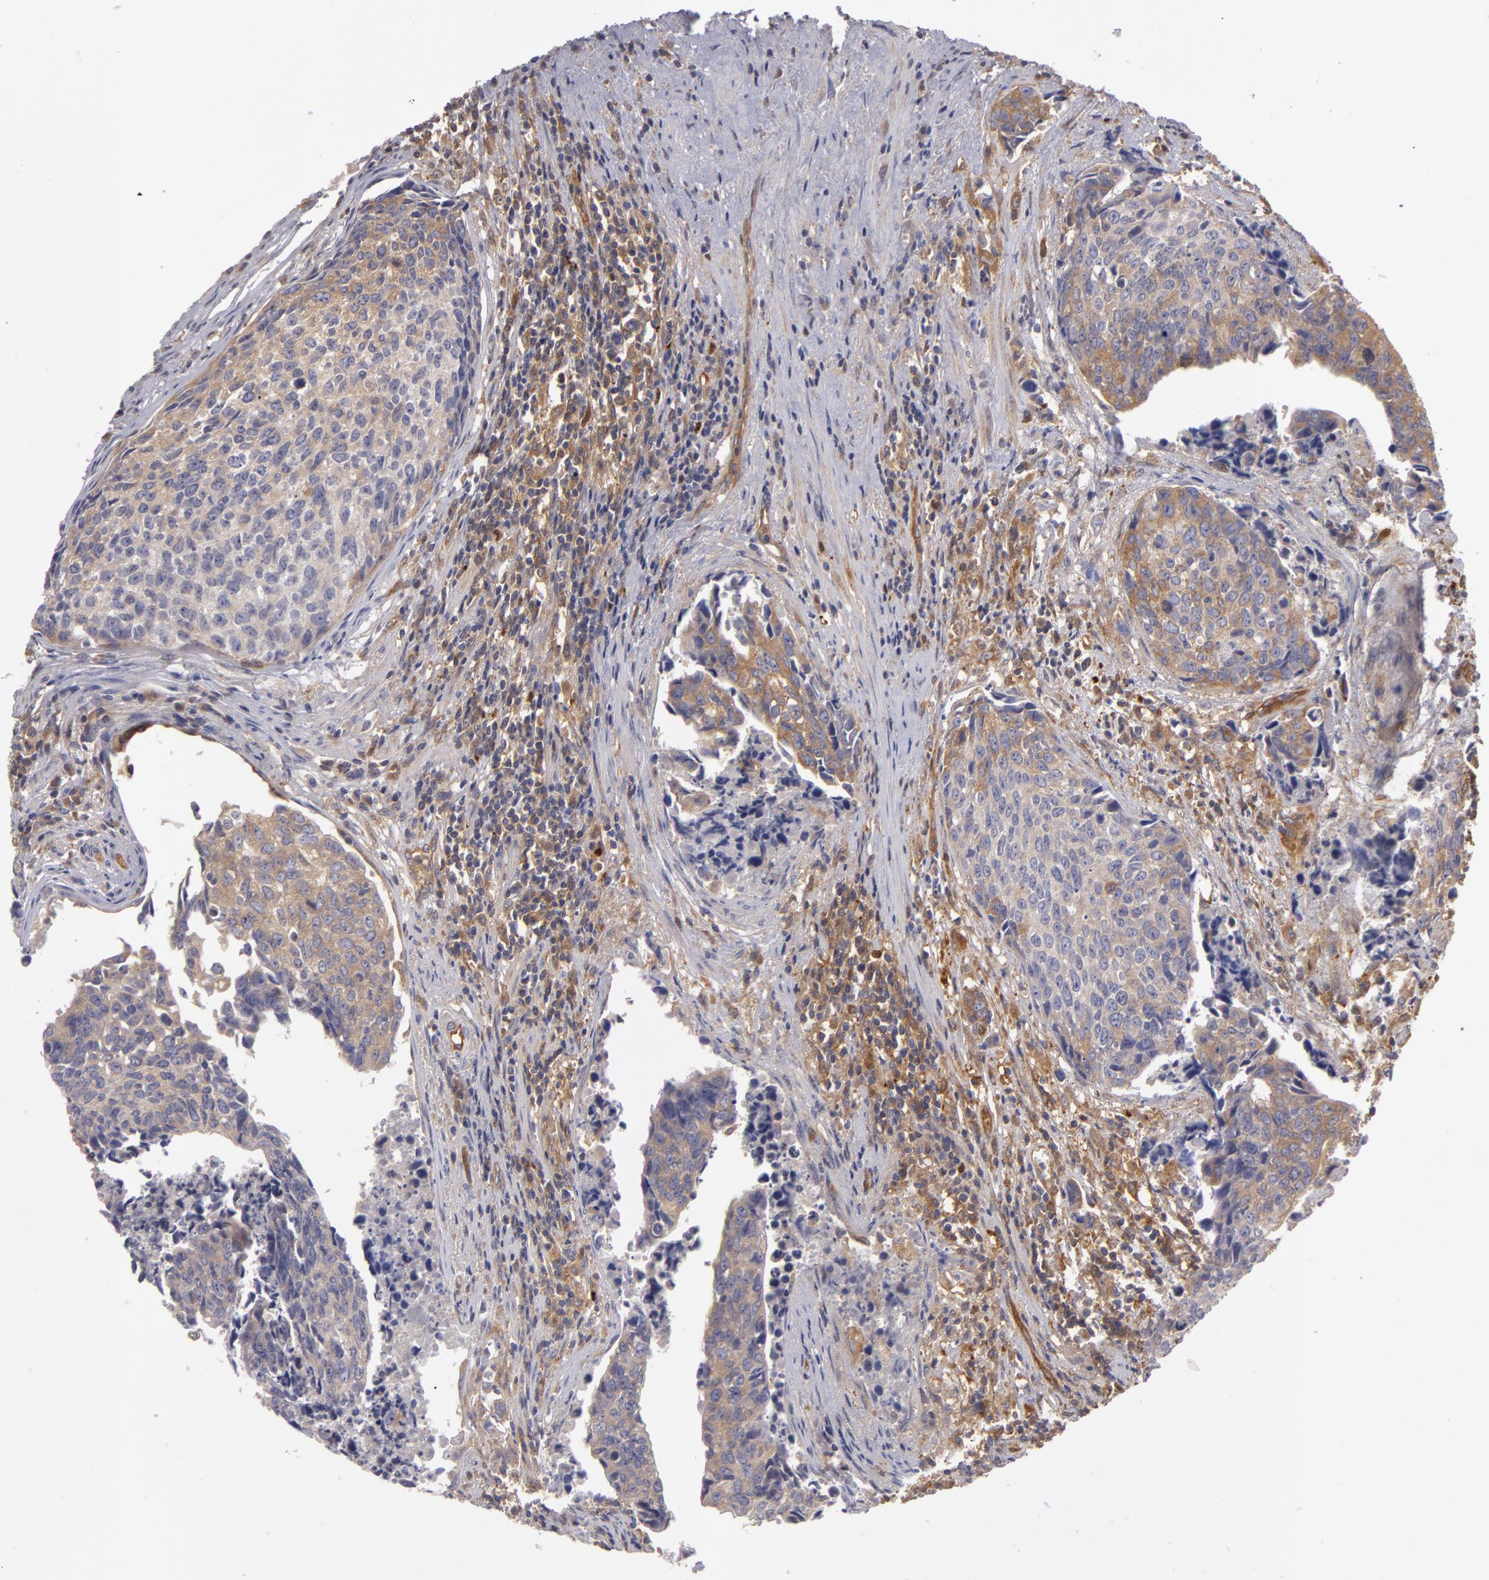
{"staining": {"intensity": "weak", "quantity": "<25%", "location": "cytoplasmic/membranous"}, "tissue": "urothelial cancer", "cell_type": "Tumor cells", "image_type": "cancer", "snomed": [{"axis": "morphology", "description": "Urothelial carcinoma, High grade"}, {"axis": "topography", "description": "Urinary bladder"}], "caption": "Photomicrograph shows no significant protein positivity in tumor cells of urothelial cancer.", "gene": "ZNF229", "patient": {"sex": "male", "age": 81}}